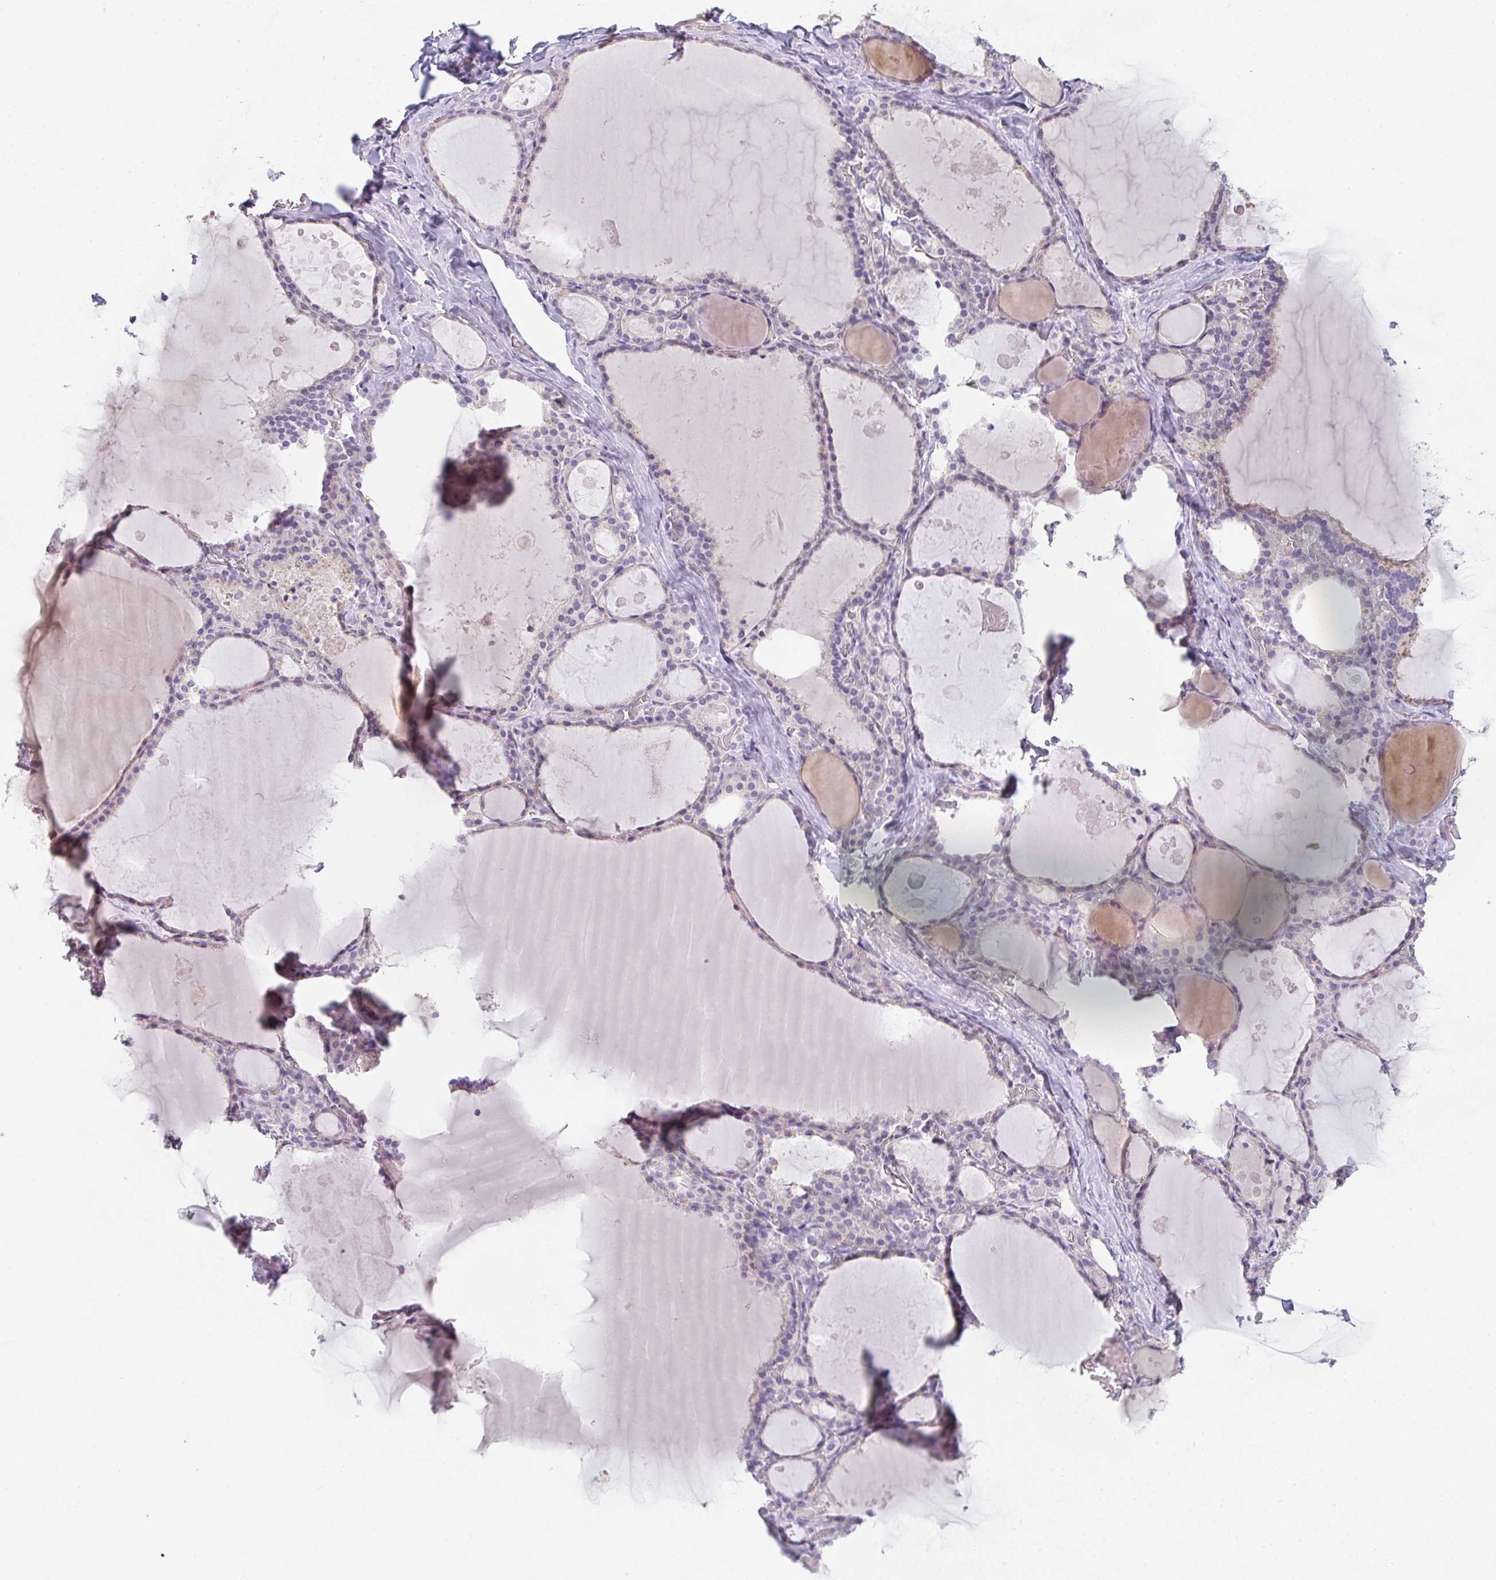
{"staining": {"intensity": "negative", "quantity": "none", "location": "none"}, "tissue": "thyroid gland", "cell_type": "Glandular cells", "image_type": "normal", "snomed": [{"axis": "morphology", "description": "Normal tissue, NOS"}, {"axis": "topography", "description": "Thyroid gland"}], "caption": "IHC micrograph of unremarkable thyroid gland: thyroid gland stained with DAB demonstrates no significant protein positivity in glandular cells.", "gene": "C1QTNF8", "patient": {"sex": "male", "age": 56}}